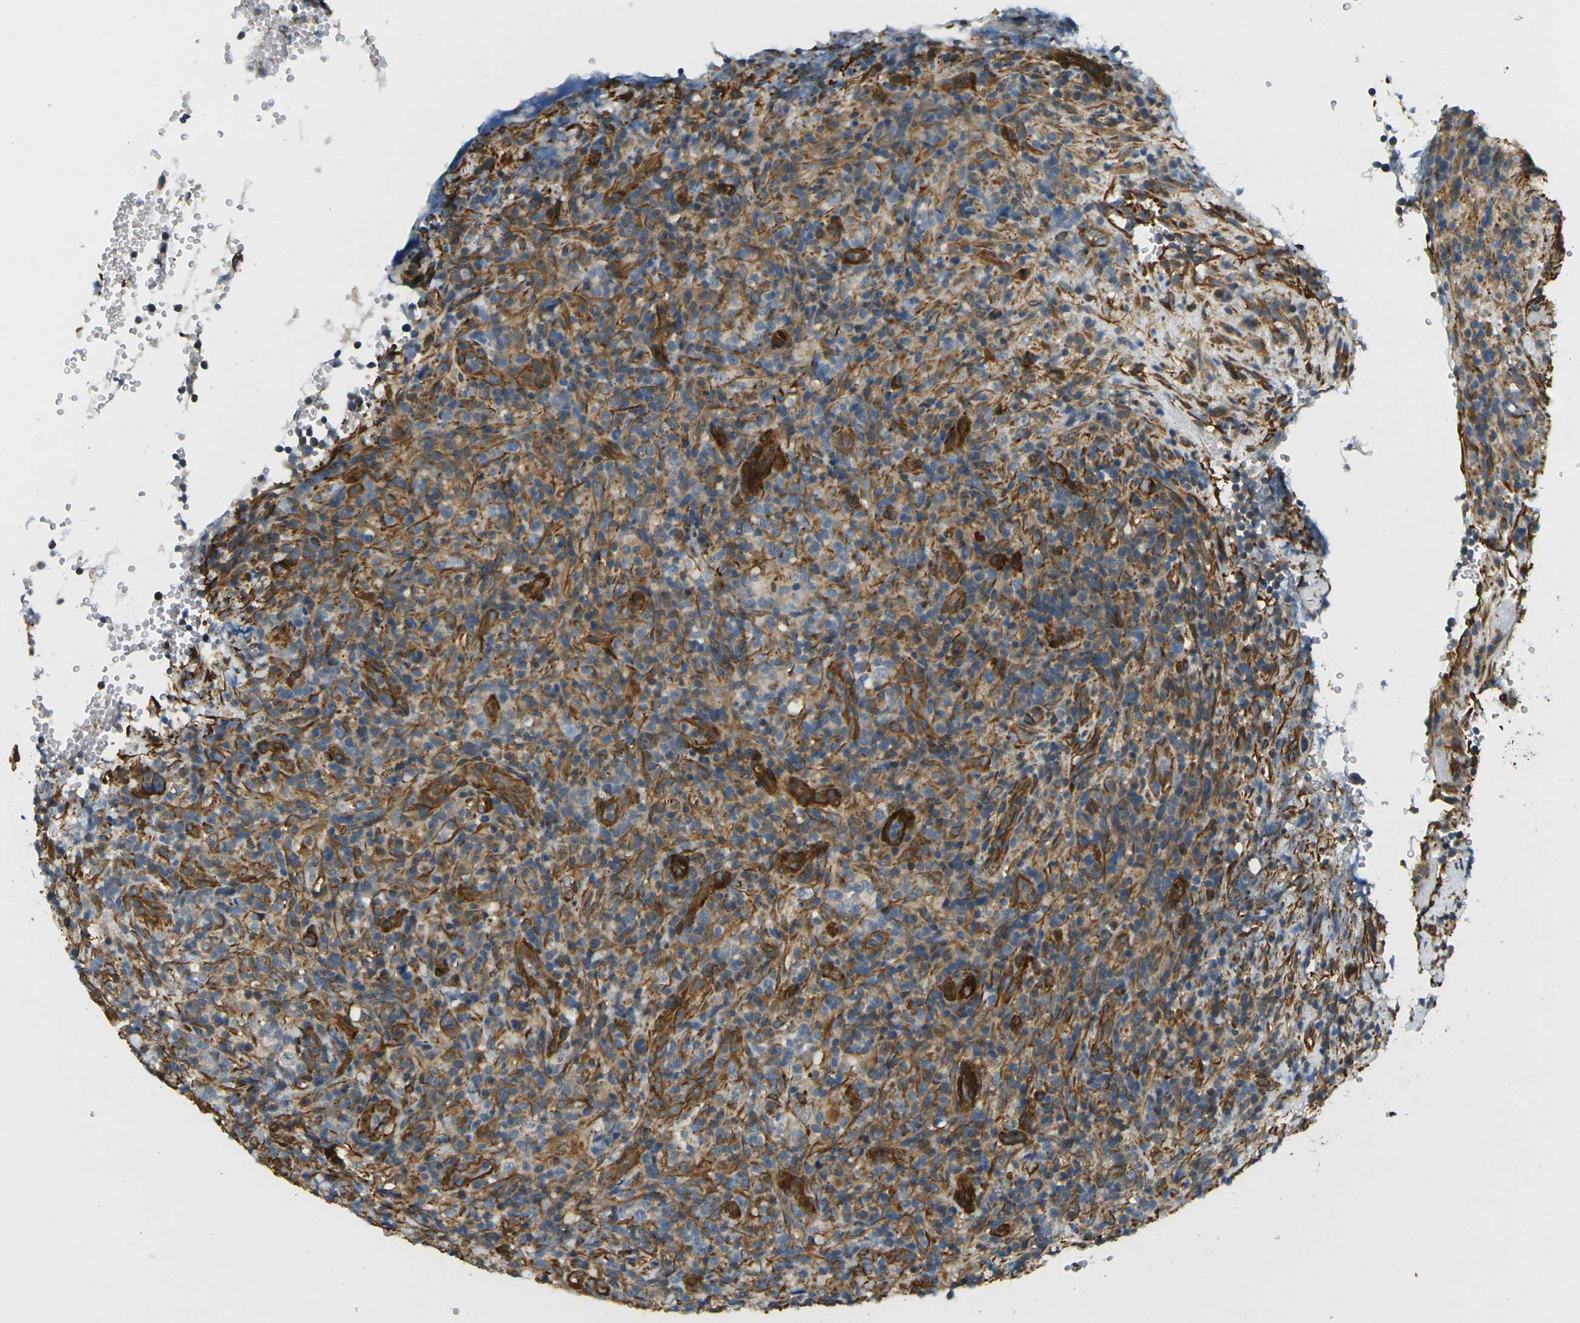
{"staining": {"intensity": "moderate", "quantity": "25%-75%", "location": "cytoplasmic/membranous"}, "tissue": "lymphoma", "cell_type": "Tumor cells", "image_type": "cancer", "snomed": [{"axis": "morphology", "description": "Malignant lymphoma, non-Hodgkin's type, High grade"}, {"axis": "topography", "description": "Lymph node"}], "caption": "DAB (3,3'-diaminobenzidine) immunohistochemical staining of lymphoma reveals moderate cytoplasmic/membranous protein staining in approximately 25%-75% of tumor cells.", "gene": "CYTH3", "patient": {"sex": "female", "age": 76}}